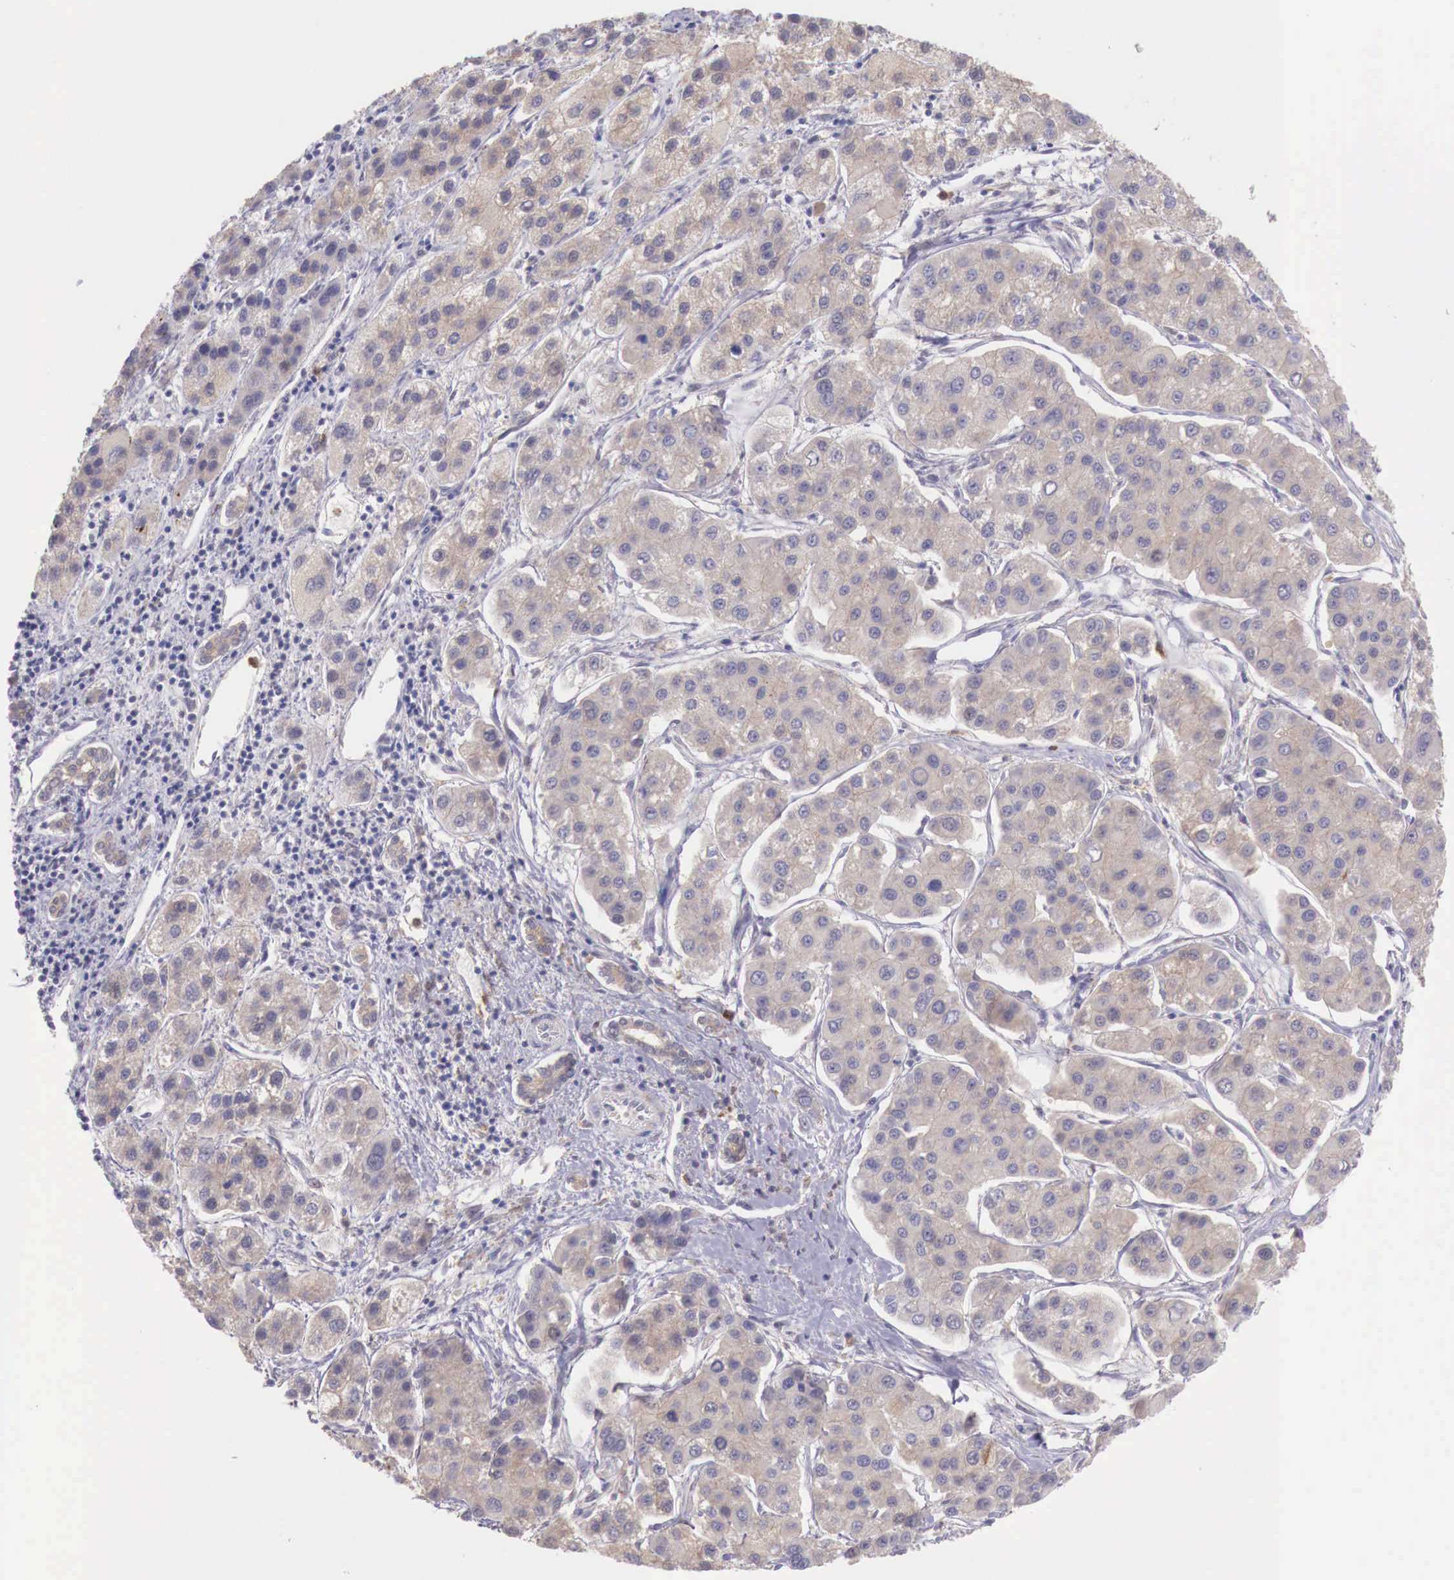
{"staining": {"intensity": "weak", "quantity": ">75%", "location": "cytoplasmic/membranous"}, "tissue": "liver cancer", "cell_type": "Tumor cells", "image_type": "cancer", "snomed": [{"axis": "morphology", "description": "Carcinoma, Hepatocellular, NOS"}, {"axis": "topography", "description": "Liver"}], "caption": "Liver cancer stained for a protein (brown) displays weak cytoplasmic/membranous positive expression in about >75% of tumor cells.", "gene": "GAB2", "patient": {"sex": "female", "age": 85}}